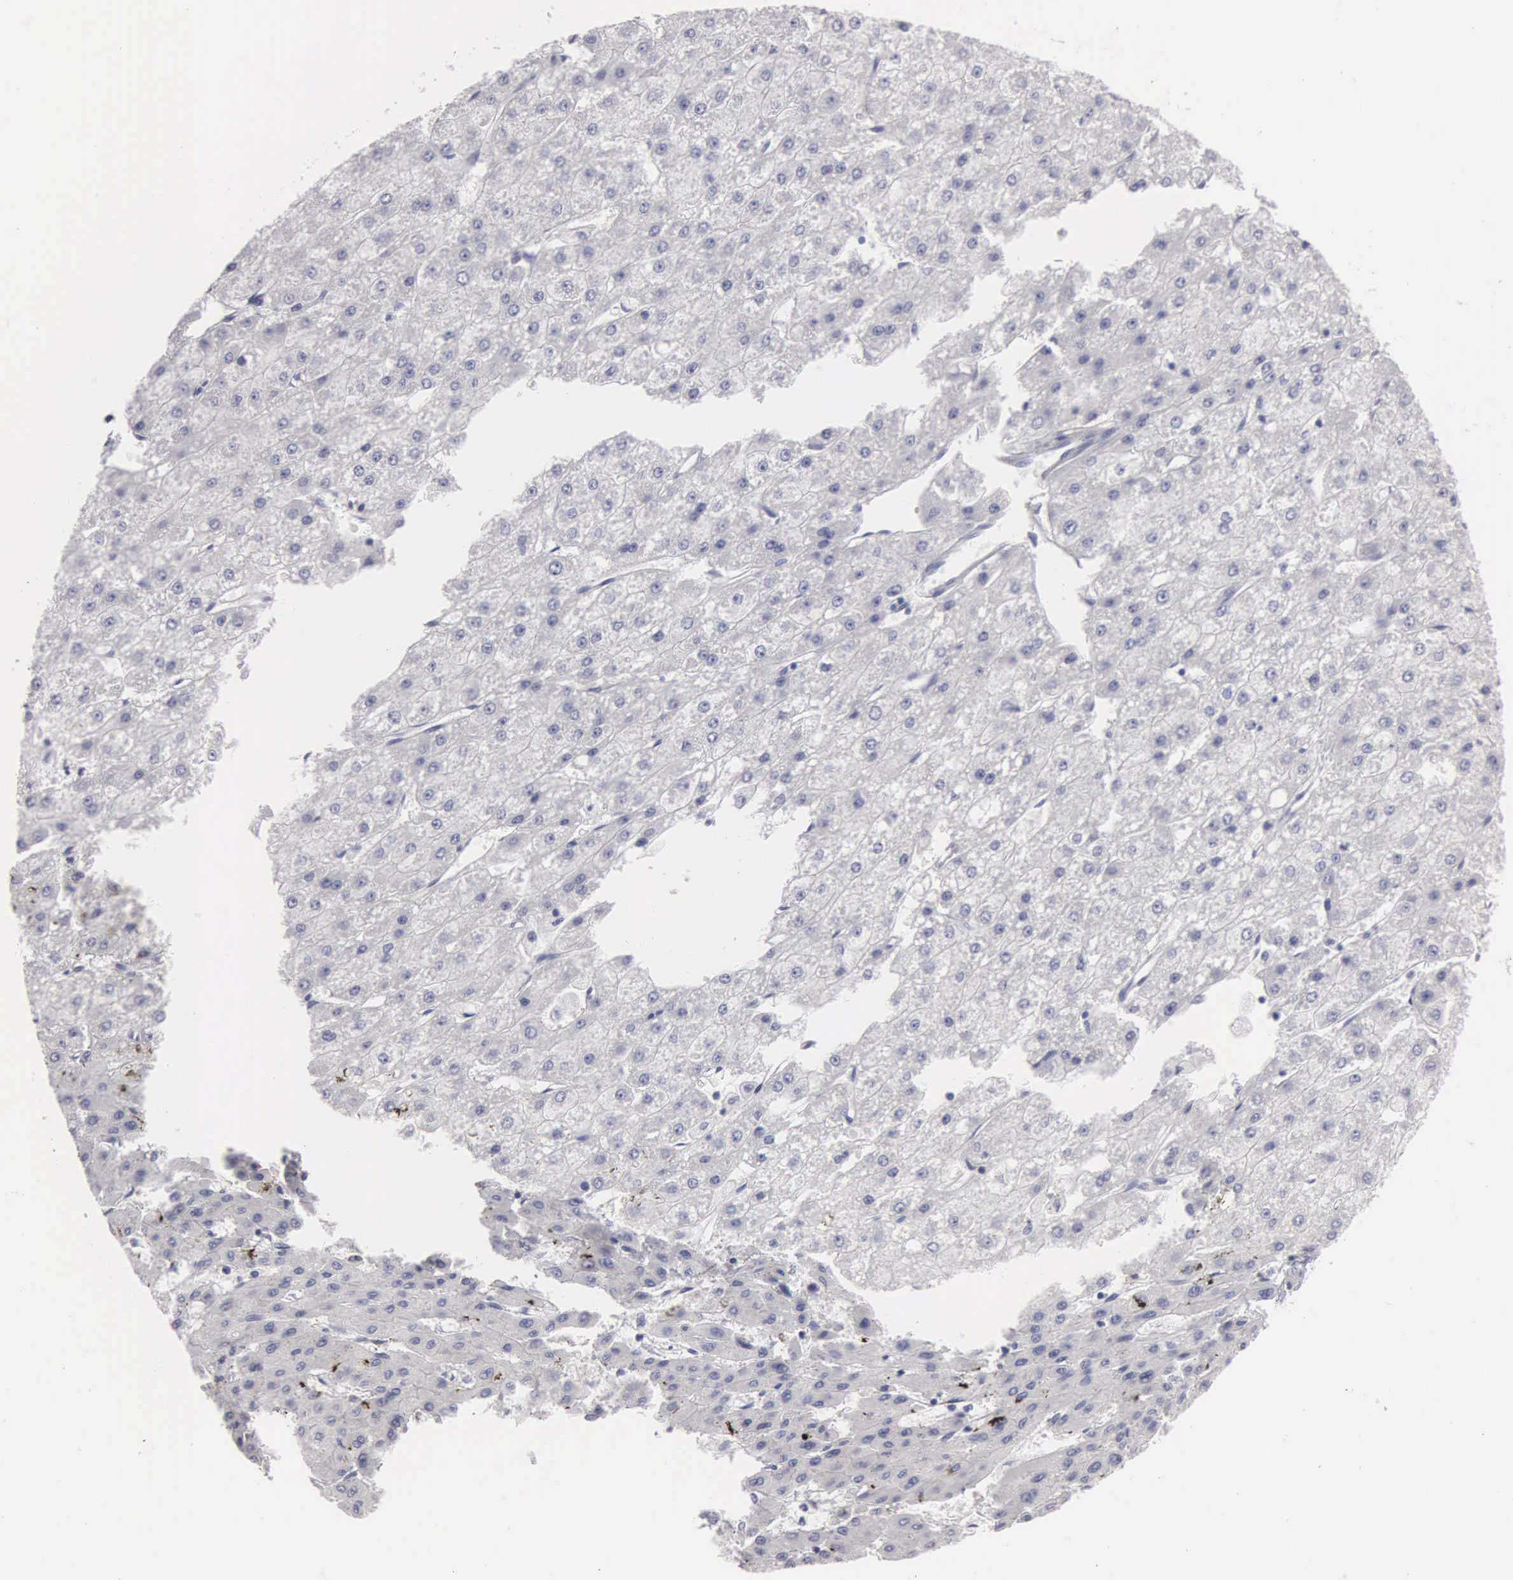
{"staining": {"intensity": "negative", "quantity": "none", "location": "none"}, "tissue": "liver cancer", "cell_type": "Tumor cells", "image_type": "cancer", "snomed": [{"axis": "morphology", "description": "Carcinoma, Hepatocellular, NOS"}, {"axis": "topography", "description": "Liver"}], "caption": "This is an IHC histopathology image of human hepatocellular carcinoma (liver). There is no expression in tumor cells.", "gene": "CEP170B", "patient": {"sex": "female", "age": 52}}